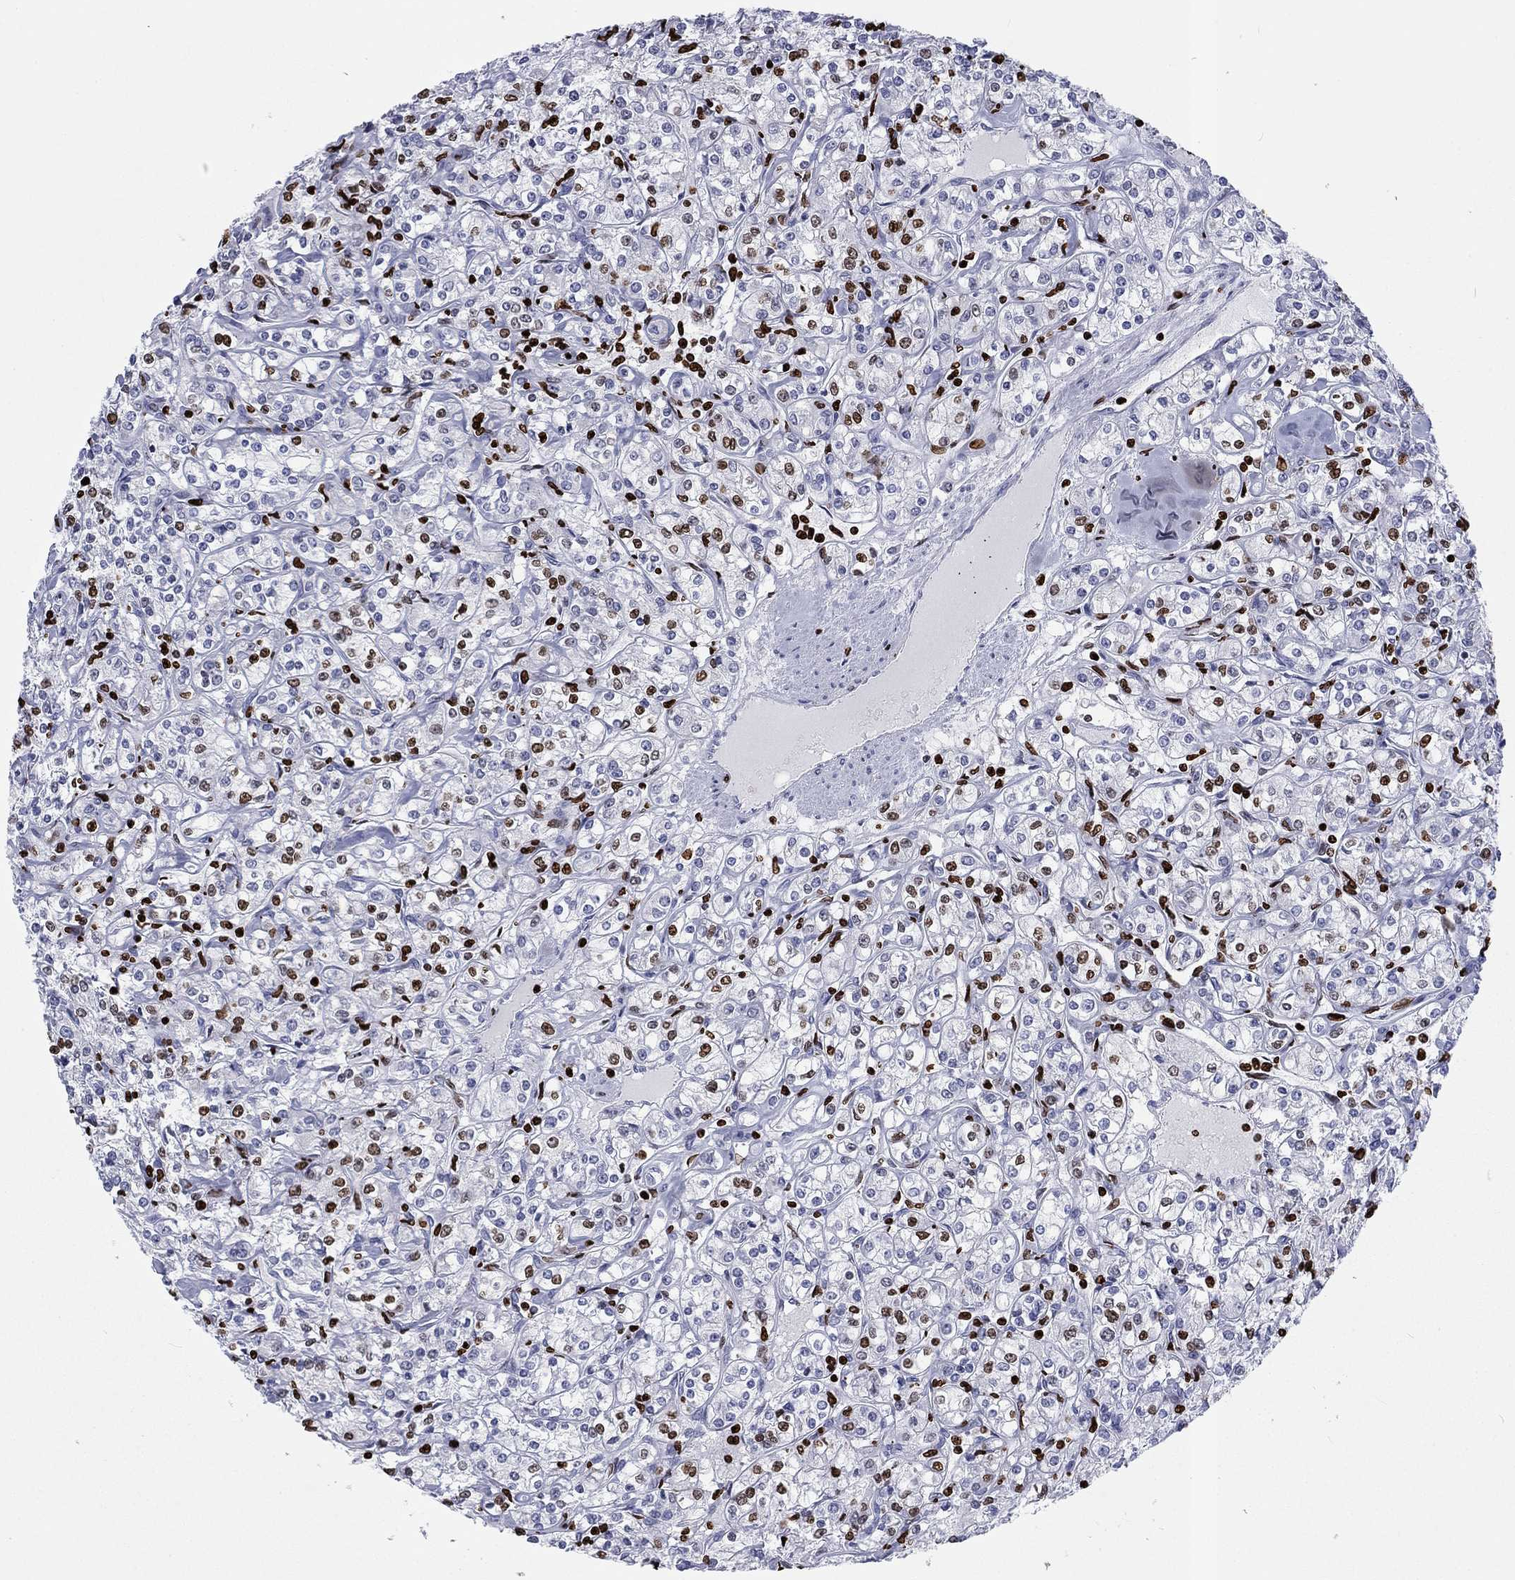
{"staining": {"intensity": "strong", "quantity": "<25%", "location": "nuclear"}, "tissue": "renal cancer", "cell_type": "Tumor cells", "image_type": "cancer", "snomed": [{"axis": "morphology", "description": "Adenocarcinoma, NOS"}, {"axis": "topography", "description": "Kidney"}], "caption": "This micrograph demonstrates IHC staining of adenocarcinoma (renal), with medium strong nuclear positivity in approximately <25% of tumor cells.", "gene": "H1-5", "patient": {"sex": "male", "age": 77}}